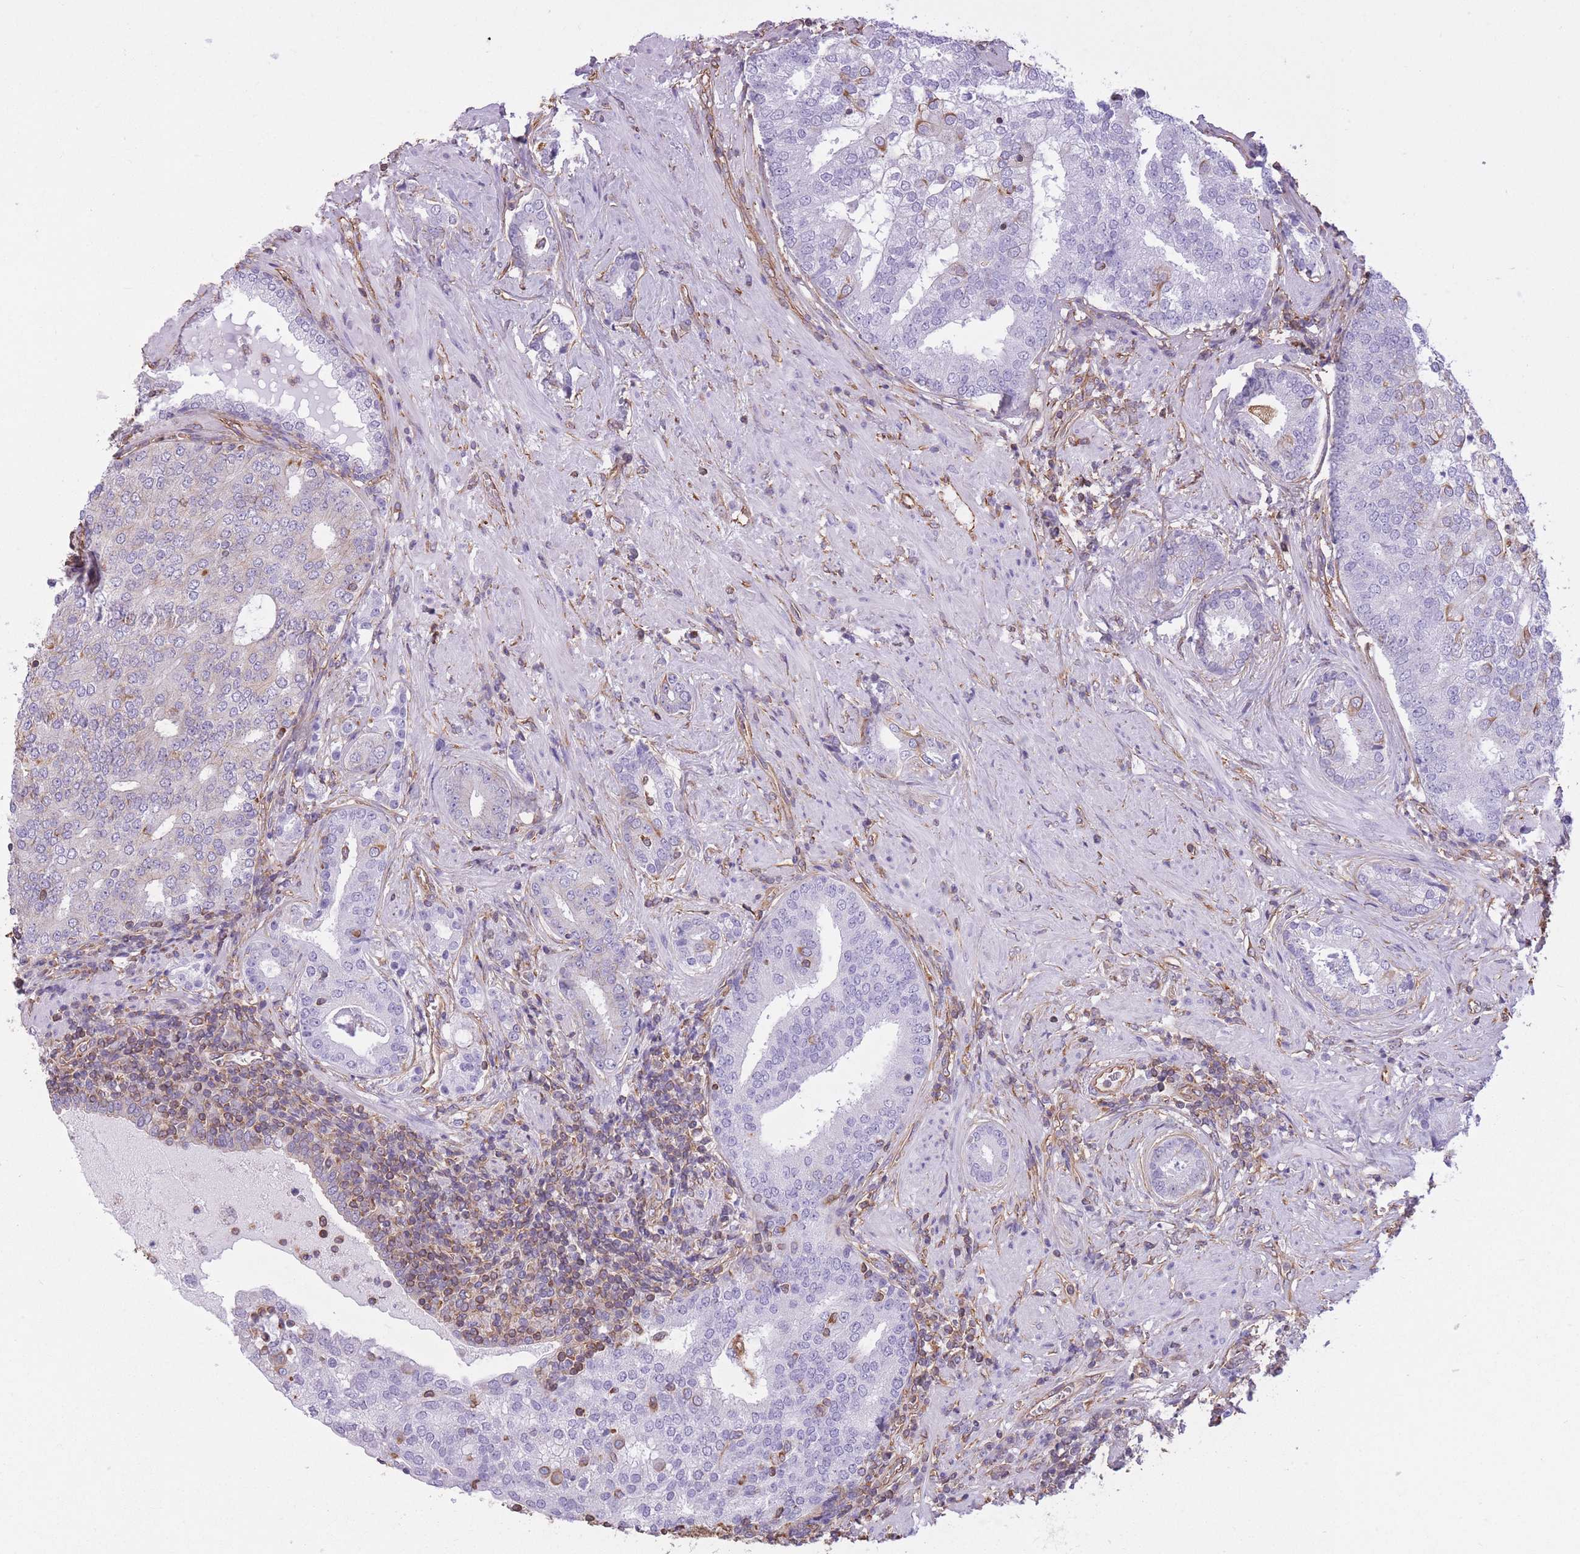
{"staining": {"intensity": "negative", "quantity": "none", "location": "none"}, "tissue": "prostate cancer", "cell_type": "Tumor cells", "image_type": "cancer", "snomed": [{"axis": "morphology", "description": "Adenocarcinoma, High grade"}, {"axis": "topography", "description": "Prostate"}], "caption": "A micrograph of human prostate cancer is negative for staining in tumor cells.", "gene": "ADD1", "patient": {"sex": "male", "age": 55}}